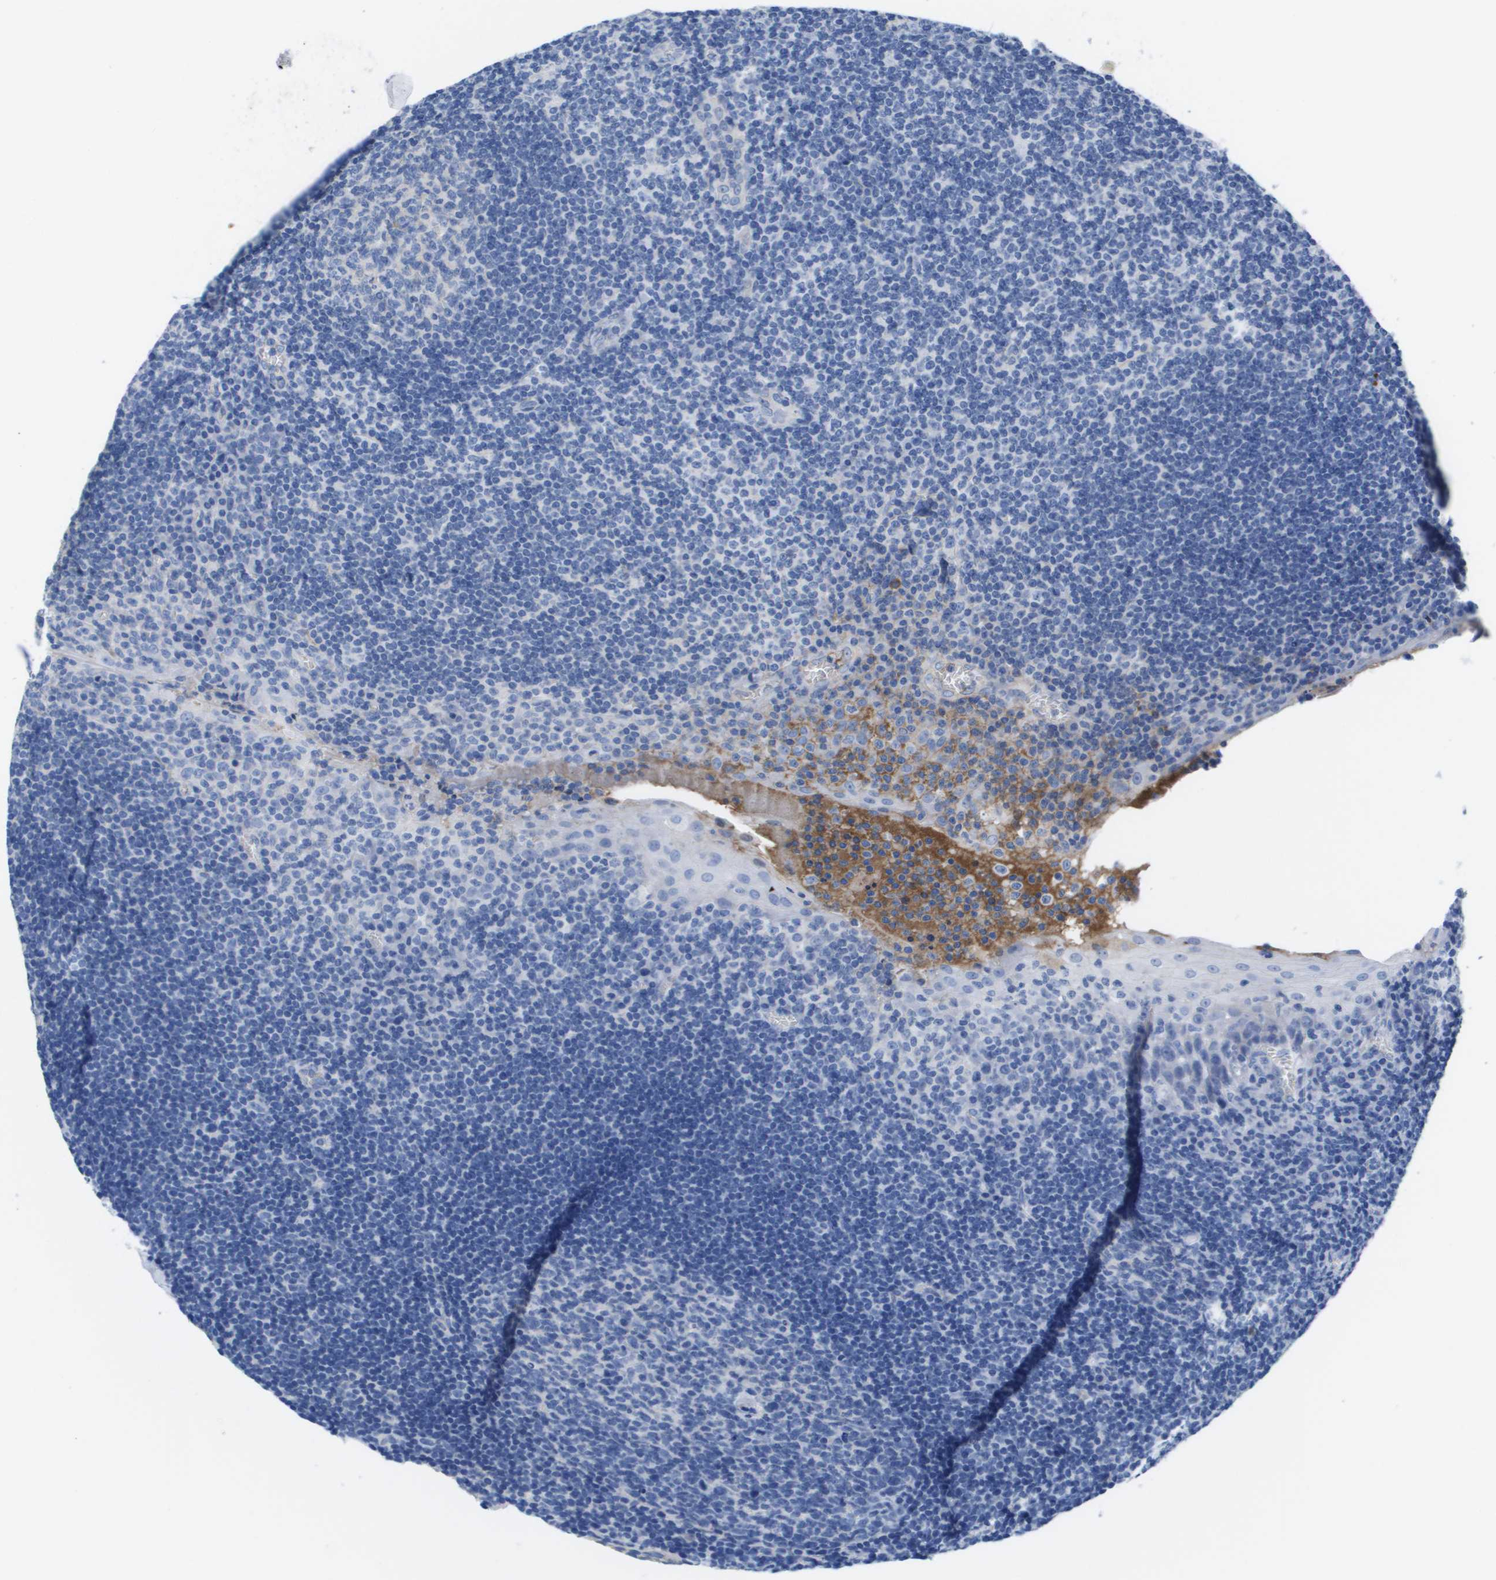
{"staining": {"intensity": "negative", "quantity": "none", "location": "none"}, "tissue": "tonsil", "cell_type": "Germinal center cells", "image_type": "normal", "snomed": [{"axis": "morphology", "description": "Normal tissue, NOS"}, {"axis": "topography", "description": "Tonsil"}], "caption": "A histopathology image of tonsil stained for a protein demonstrates no brown staining in germinal center cells. (Stains: DAB immunohistochemistry with hematoxylin counter stain, Microscopy: brightfield microscopy at high magnification).", "gene": "APOA1", "patient": {"sex": "male", "age": 37}}